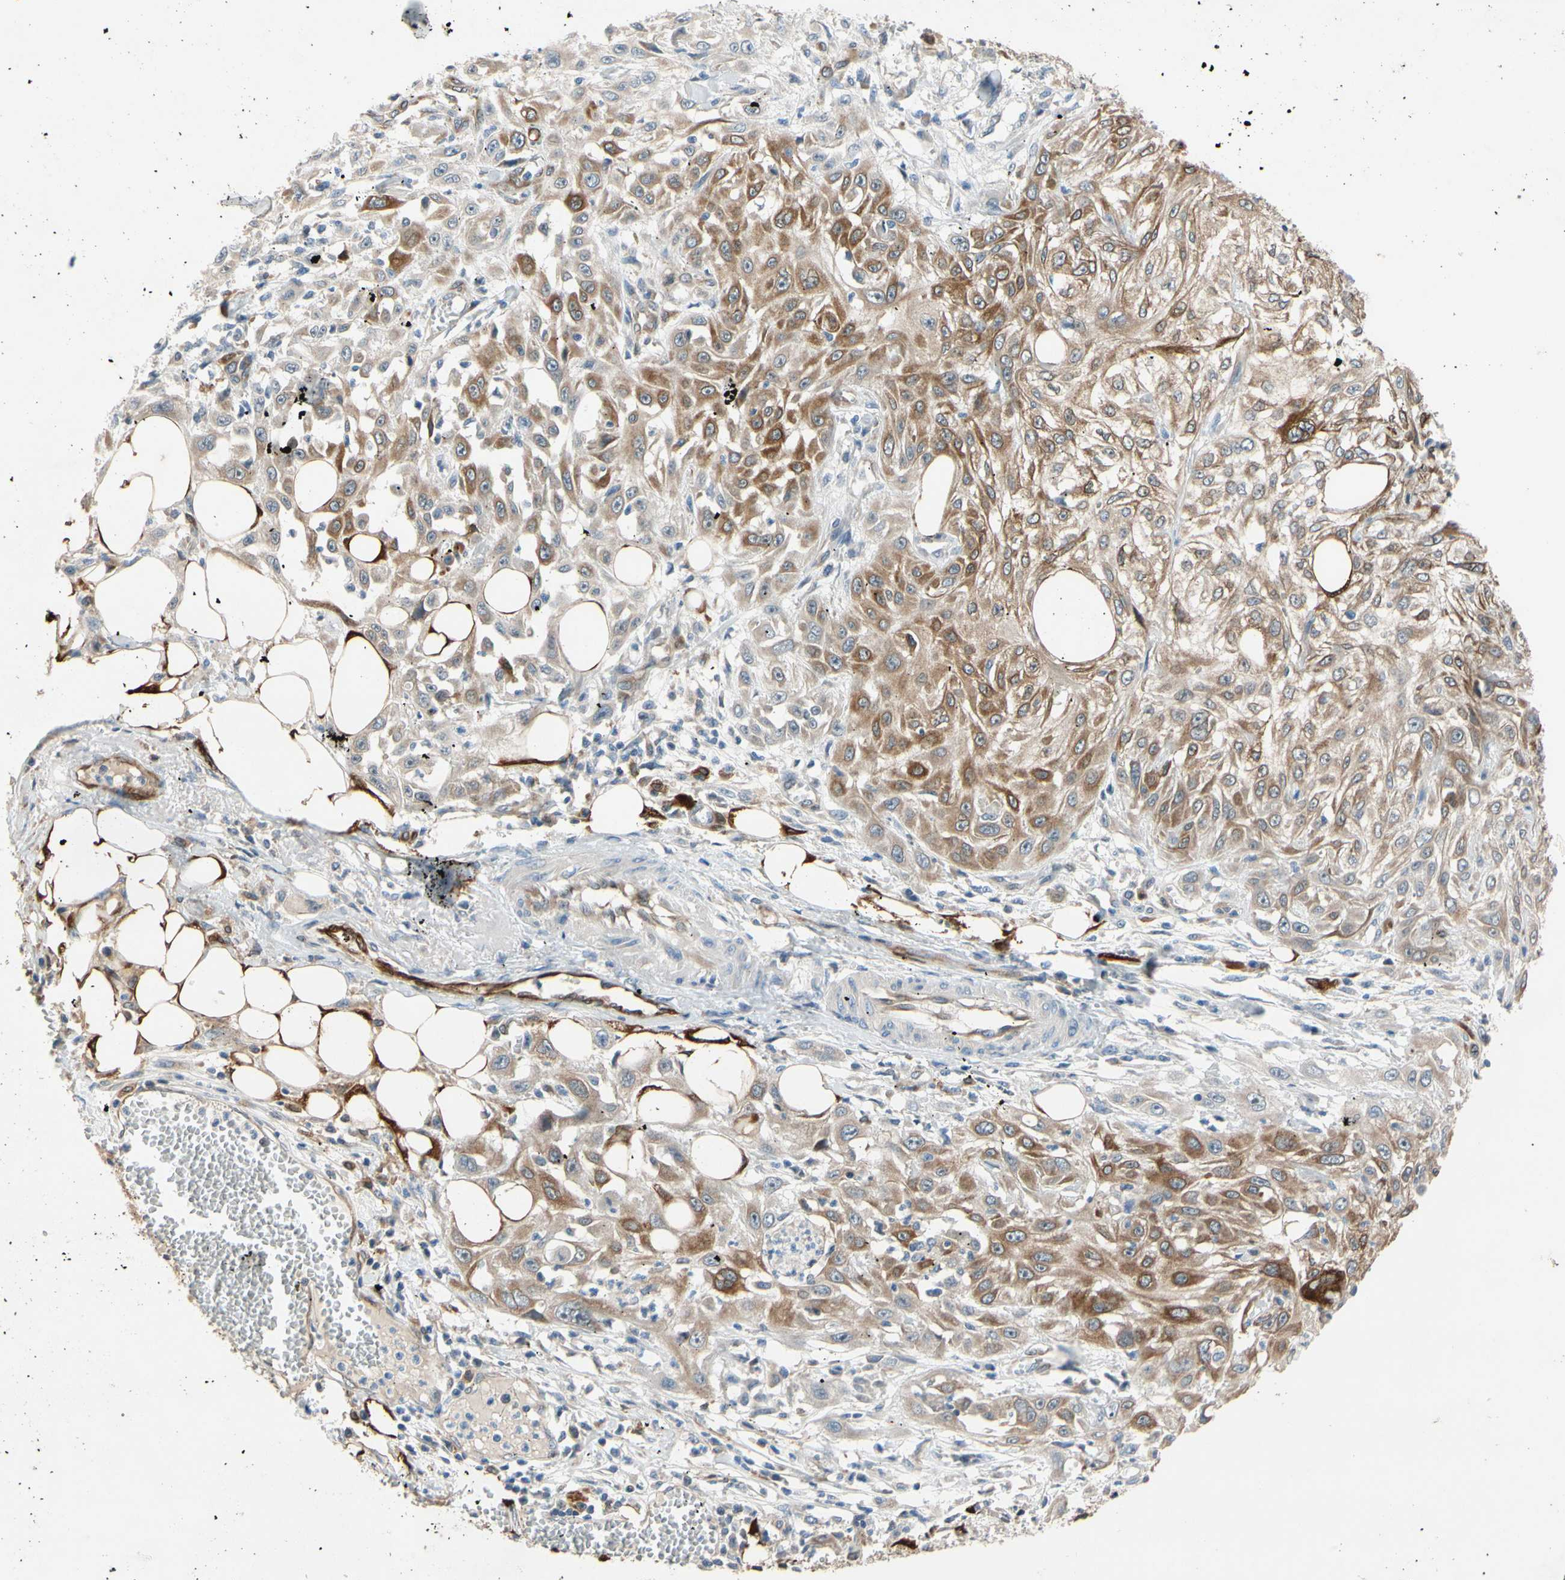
{"staining": {"intensity": "moderate", "quantity": ">75%", "location": "cytoplasmic/membranous"}, "tissue": "skin cancer", "cell_type": "Tumor cells", "image_type": "cancer", "snomed": [{"axis": "morphology", "description": "Squamous cell carcinoma, NOS"}, {"axis": "topography", "description": "Skin"}], "caption": "Immunohistochemistry (IHC) of skin squamous cell carcinoma exhibits medium levels of moderate cytoplasmic/membranous expression in about >75% of tumor cells.", "gene": "PRXL2A", "patient": {"sex": "male", "age": 75}}